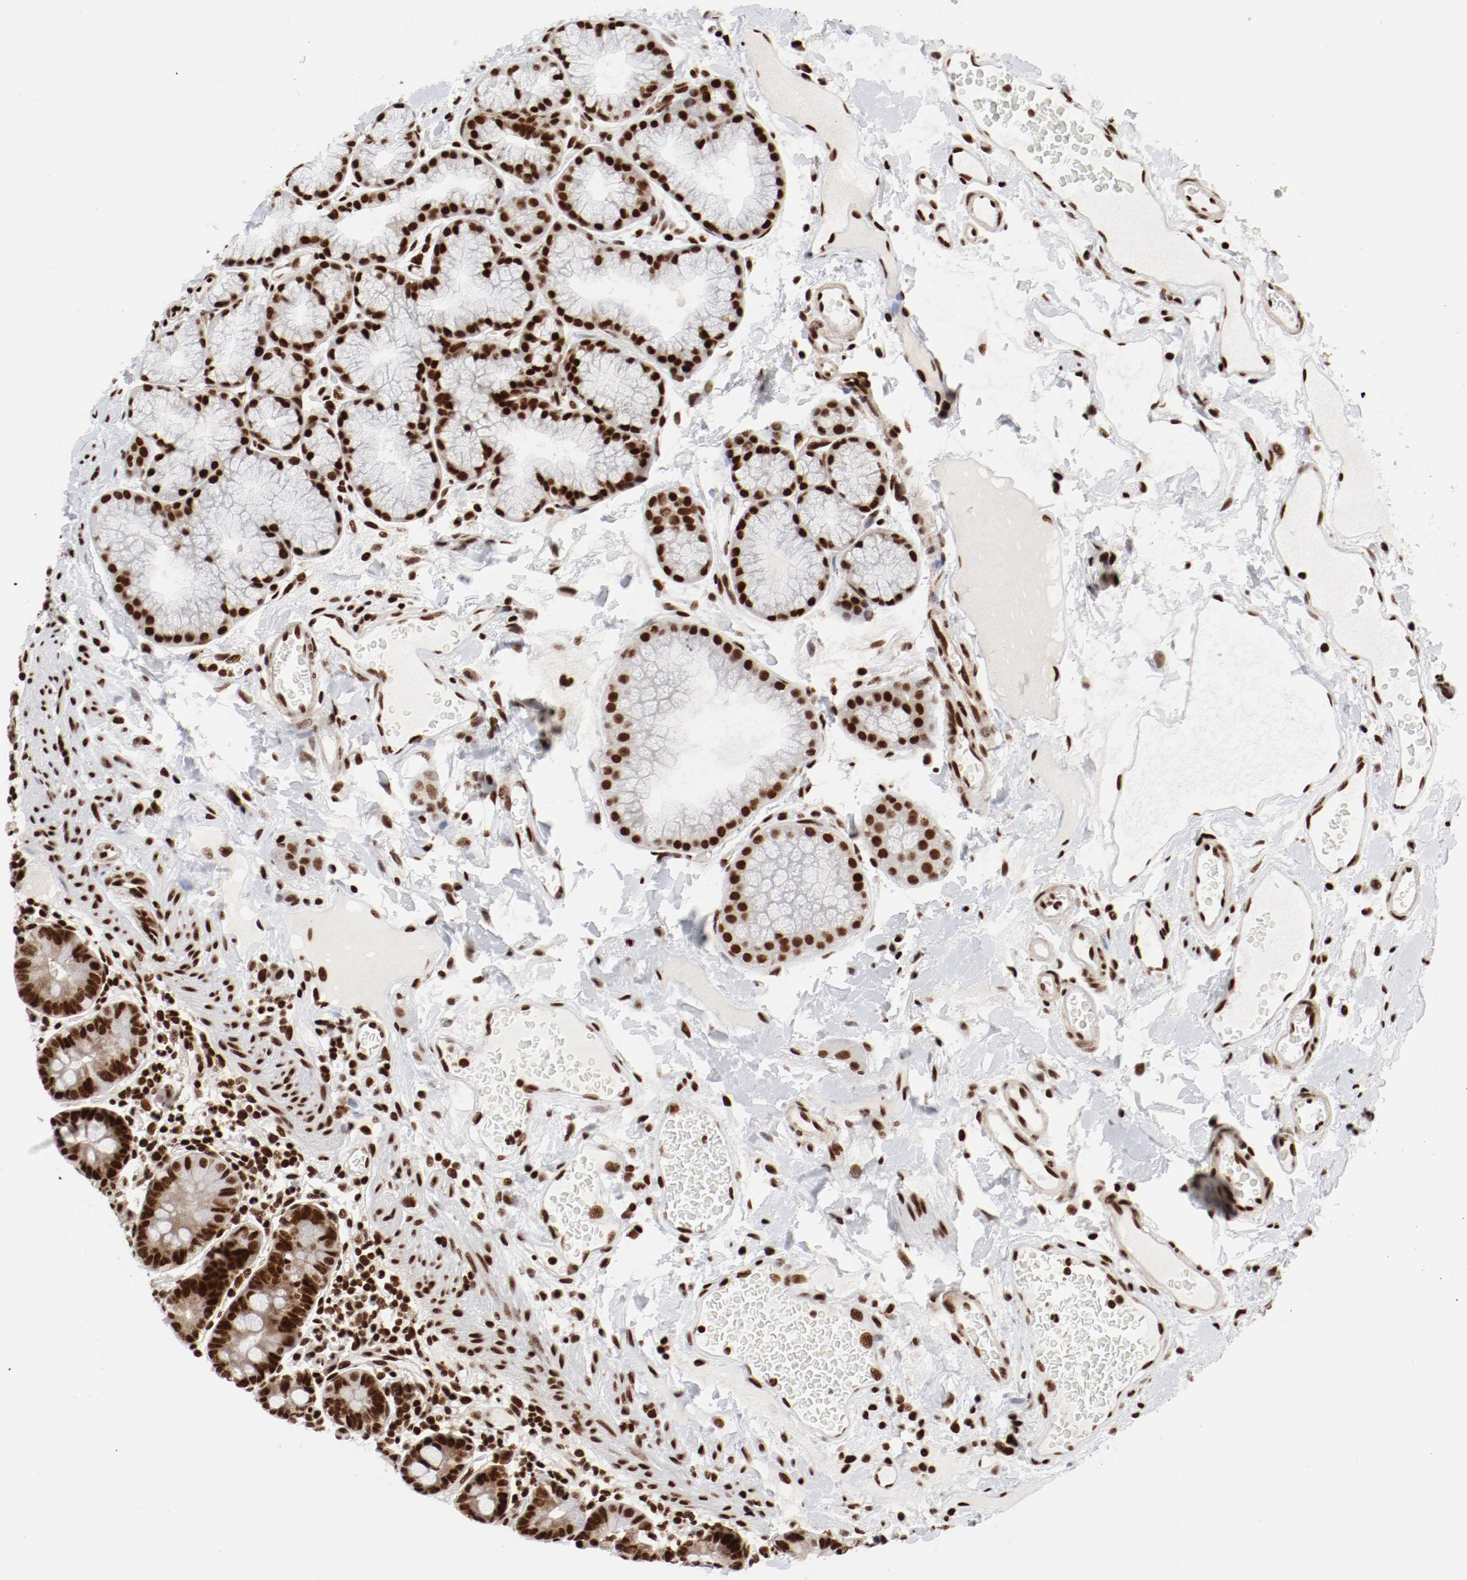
{"staining": {"intensity": "strong", "quantity": ">75%", "location": "cytoplasmic/membranous,nuclear"}, "tissue": "duodenum", "cell_type": "Glandular cells", "image_type": "normal", "snomed": [{"axis": "morphology", "description": "Normal tissue, NOS"}, {"axis": "topography", "description": "Duodenum"}], "caption": "Approximately >75% of glandular cells in normal duodenum exhibit strong cytoplasmic/membranous,nuclear protein staining as visualized by brown immunohistochemical staining.", "gene": "NFYB", "patient": {"sex": "male", "age": 50}}